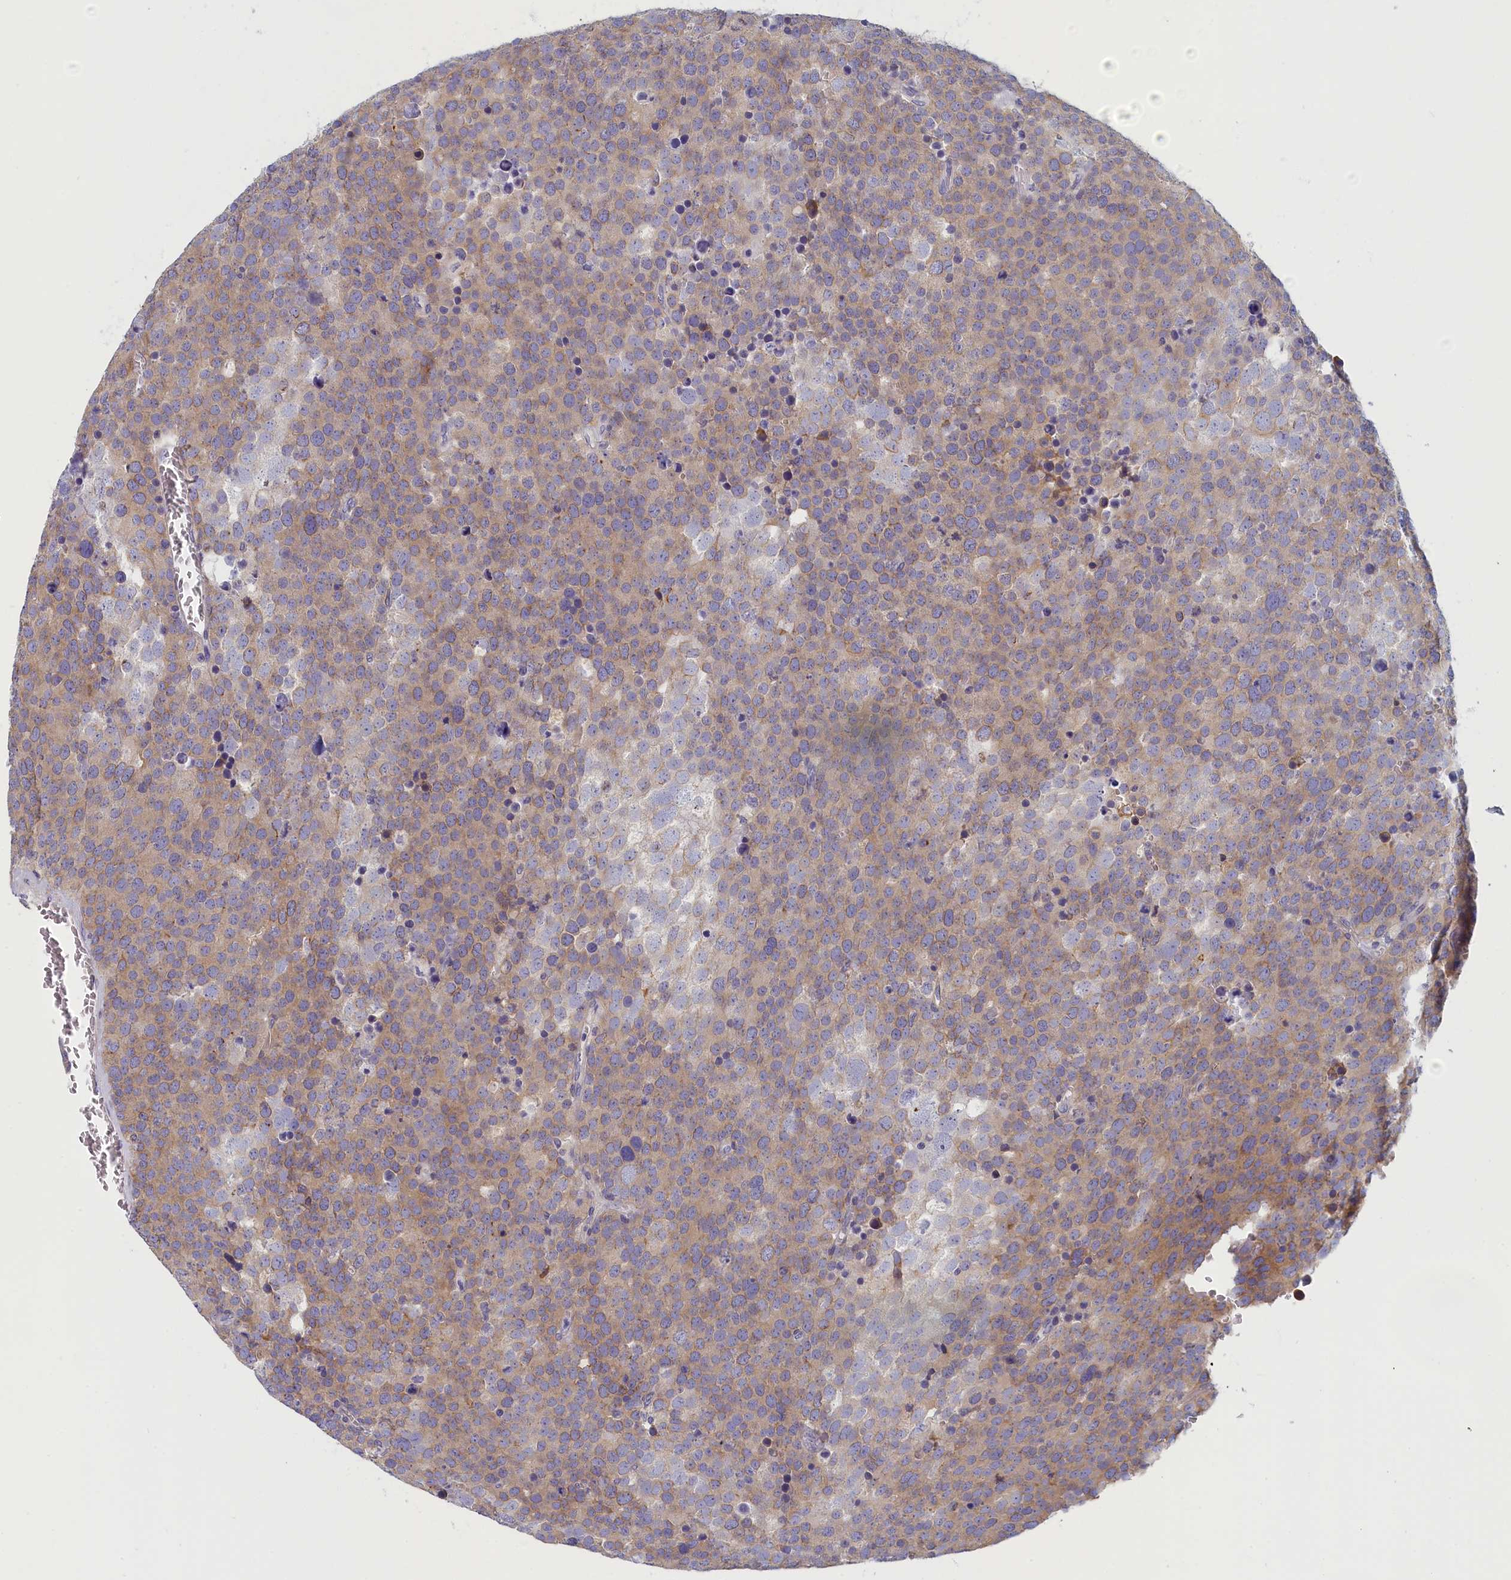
{"staining": {"intensity": "weak", "quantity": ">75%", "location": "cytoplasmic/membranous"}, "tissue": "testis cancer", "cell_type": "Tumor cells", "image_type": "cancer", "snomed": [{"axis": "morphology", "description": "Seminoma, NOS"}, {"axis": "topography", "description": "Testis"}], "caption": "This histopathology image displays immunohistochemistry (IHC) staining of human testis cancer (seminoma), with low weak cytoplasmic/membranous positivity in about >75% of tumor cells.", "gene": "NOL10", "patient": {"sex": "male", "age": 71}}